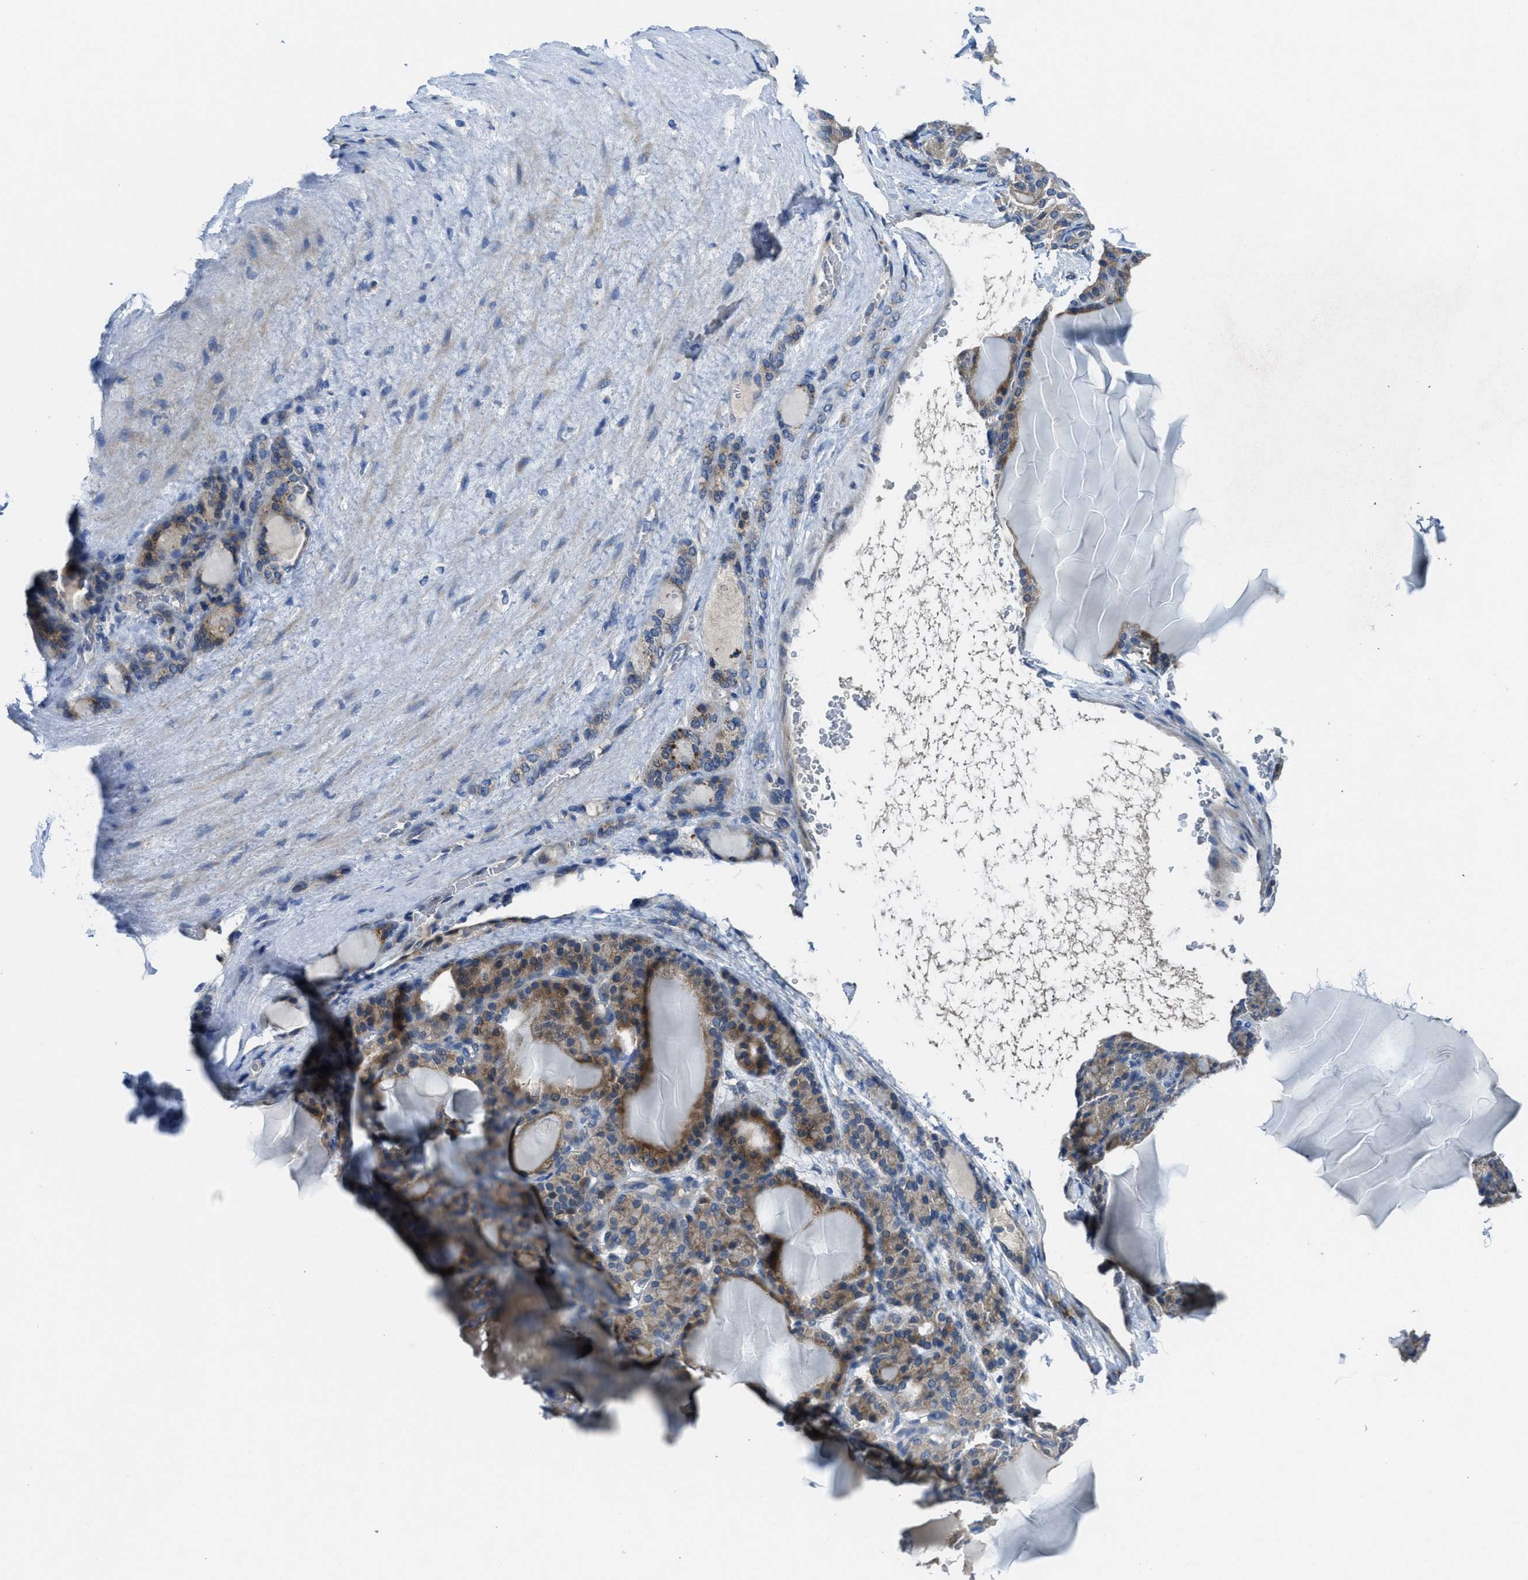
{"staining": {"intensity": "moderate", "quantity": ">75%", "location": "cytoplasmic/membranous"}, "tissue": "thyroid gland", "cell_type": "Glandular cells", "image_type": "normal", "snomed": [{"axis": "morphology", "description": "Normal tissue, NOS"}, {"axis": "topography", "description": "Thyroid gland"}], "caption": "Unremarkable thyroid gland was stained to show a protein in brown. There is medium levels of moderate cytoplasmic/membranous expression in approximately >75% of glandular cells. (DAB (3,3'-diaminobenzidine) IHC with brightfield microscopy, high magnification).", "gene": "MAP3K20", "patient": {"sex": "female", "age": 28}}